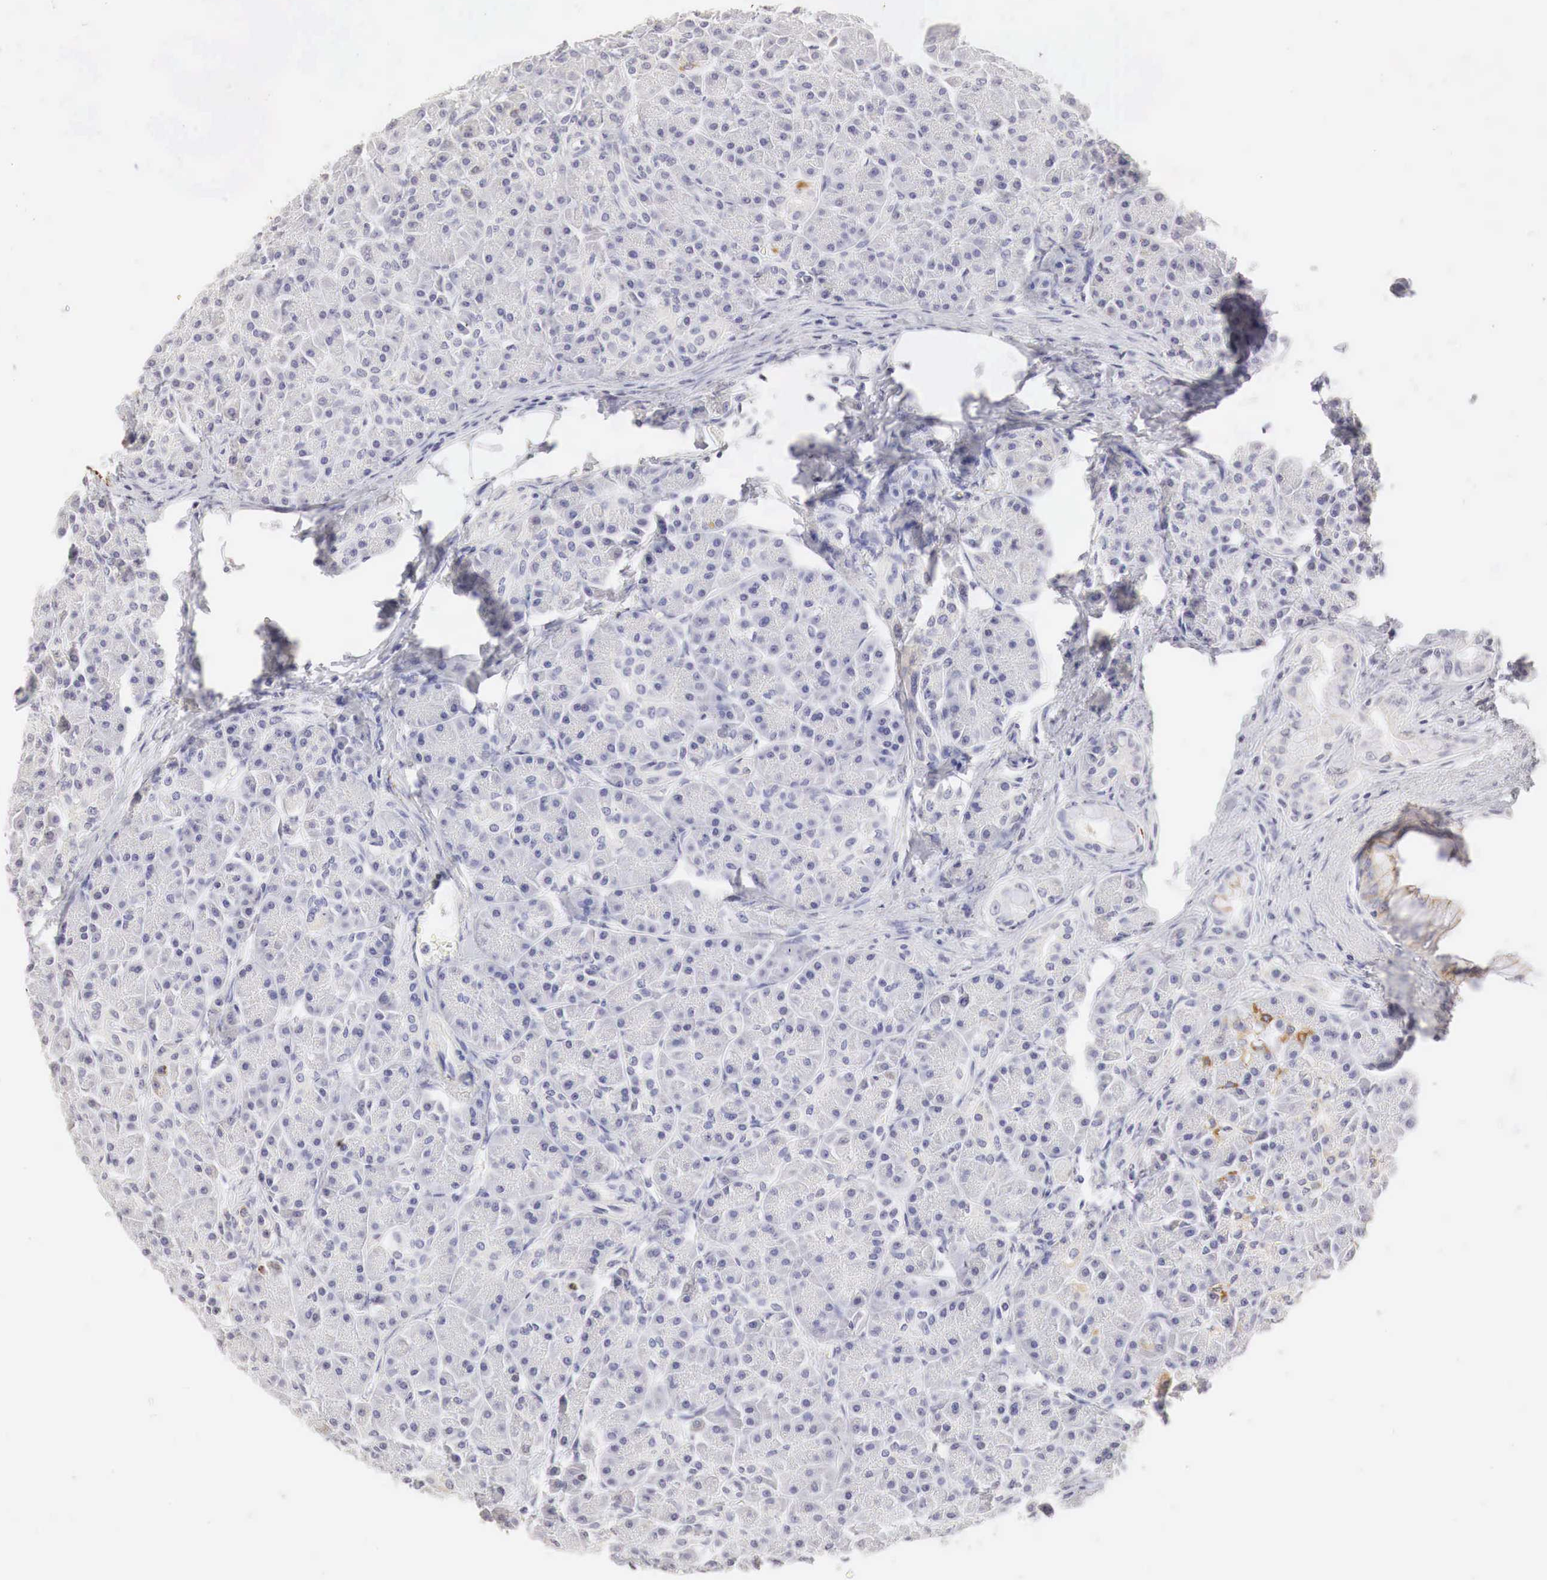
{"staining": {"intensity": "strong", "quantity": "<25%", "location": "cytoplasmic/membranous"}, "tissue": "pancreas", "cell_type": "Exocrine glandular cells", "image_type": "normal", "snomed": [{"axis": "morphology", "description": "Normal tissue, NOS"}, {"axis": "topography", "description": "Pancreas"}], "caption": "A medium amount of strong cytoplasmic/membranous expression is present in approximately <25% of exocrine glandular cells in normal pancreas. The protein of interest is stained brown, and the nuclei are stained in blue (DAB (3,3'-diaminobenzidine) IHC with brightfield microscopy, high magnification).", "gene": "OTC", "patient": {"sex": "male", "age": 73}}